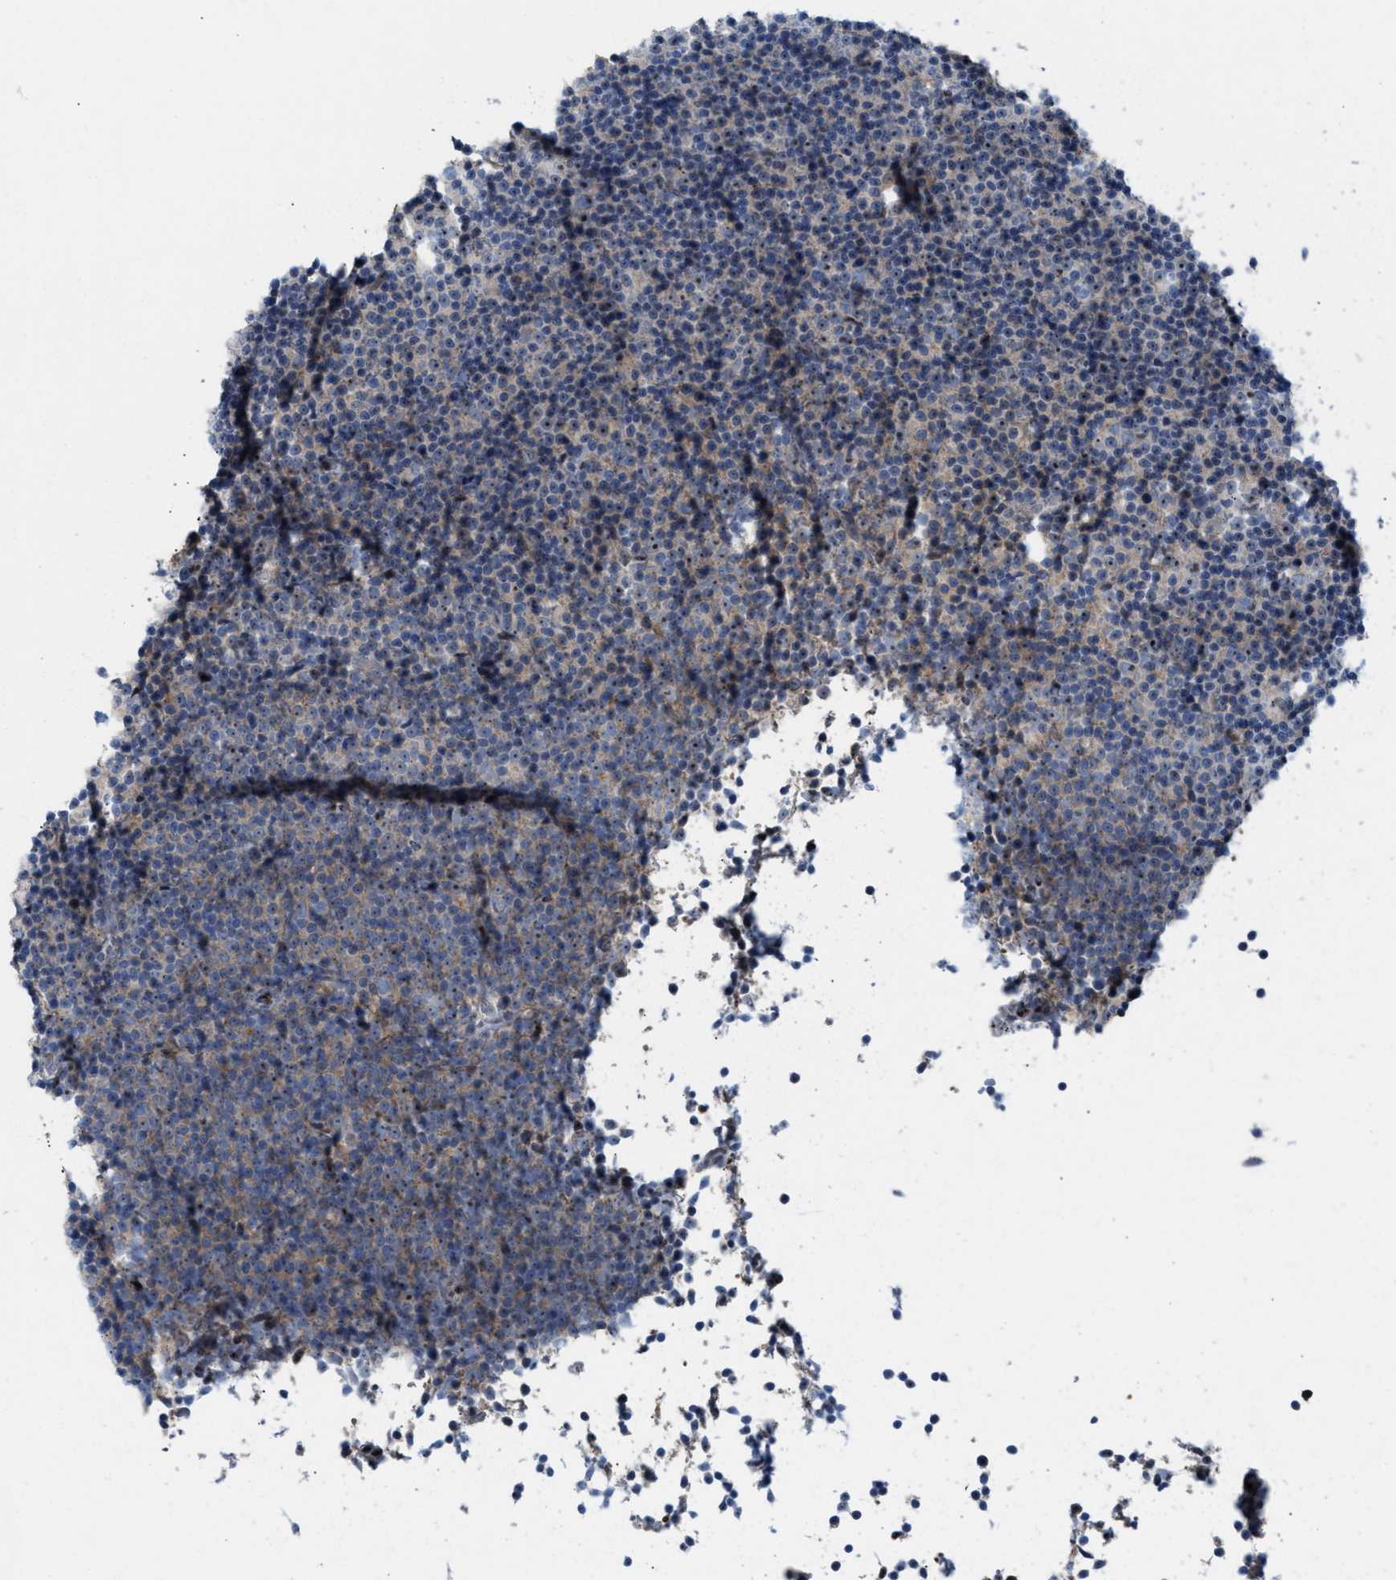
{"staining": {"intensity": "moderate", "quantity": "25%-75%", "location": "cytoplasmic/membranous,nuclear"}, "tissue": "lymphoma", "cell_type": "Tumor cells", "image_type": "cancer", "snomed": [{"axis": "morphology", "description": "Malignant lymphoma, non-Hodgkin's type, Low grade"}, {"axis": "topography", "description": "Lymph node"}], "caption": "A brown stain highlights moderate cytoplasmic/membranous and nuclear staining of a protein in lymphoma tumor cells.", "gene": "NQO2", "patient": {"sex": "female", "age": 67}}